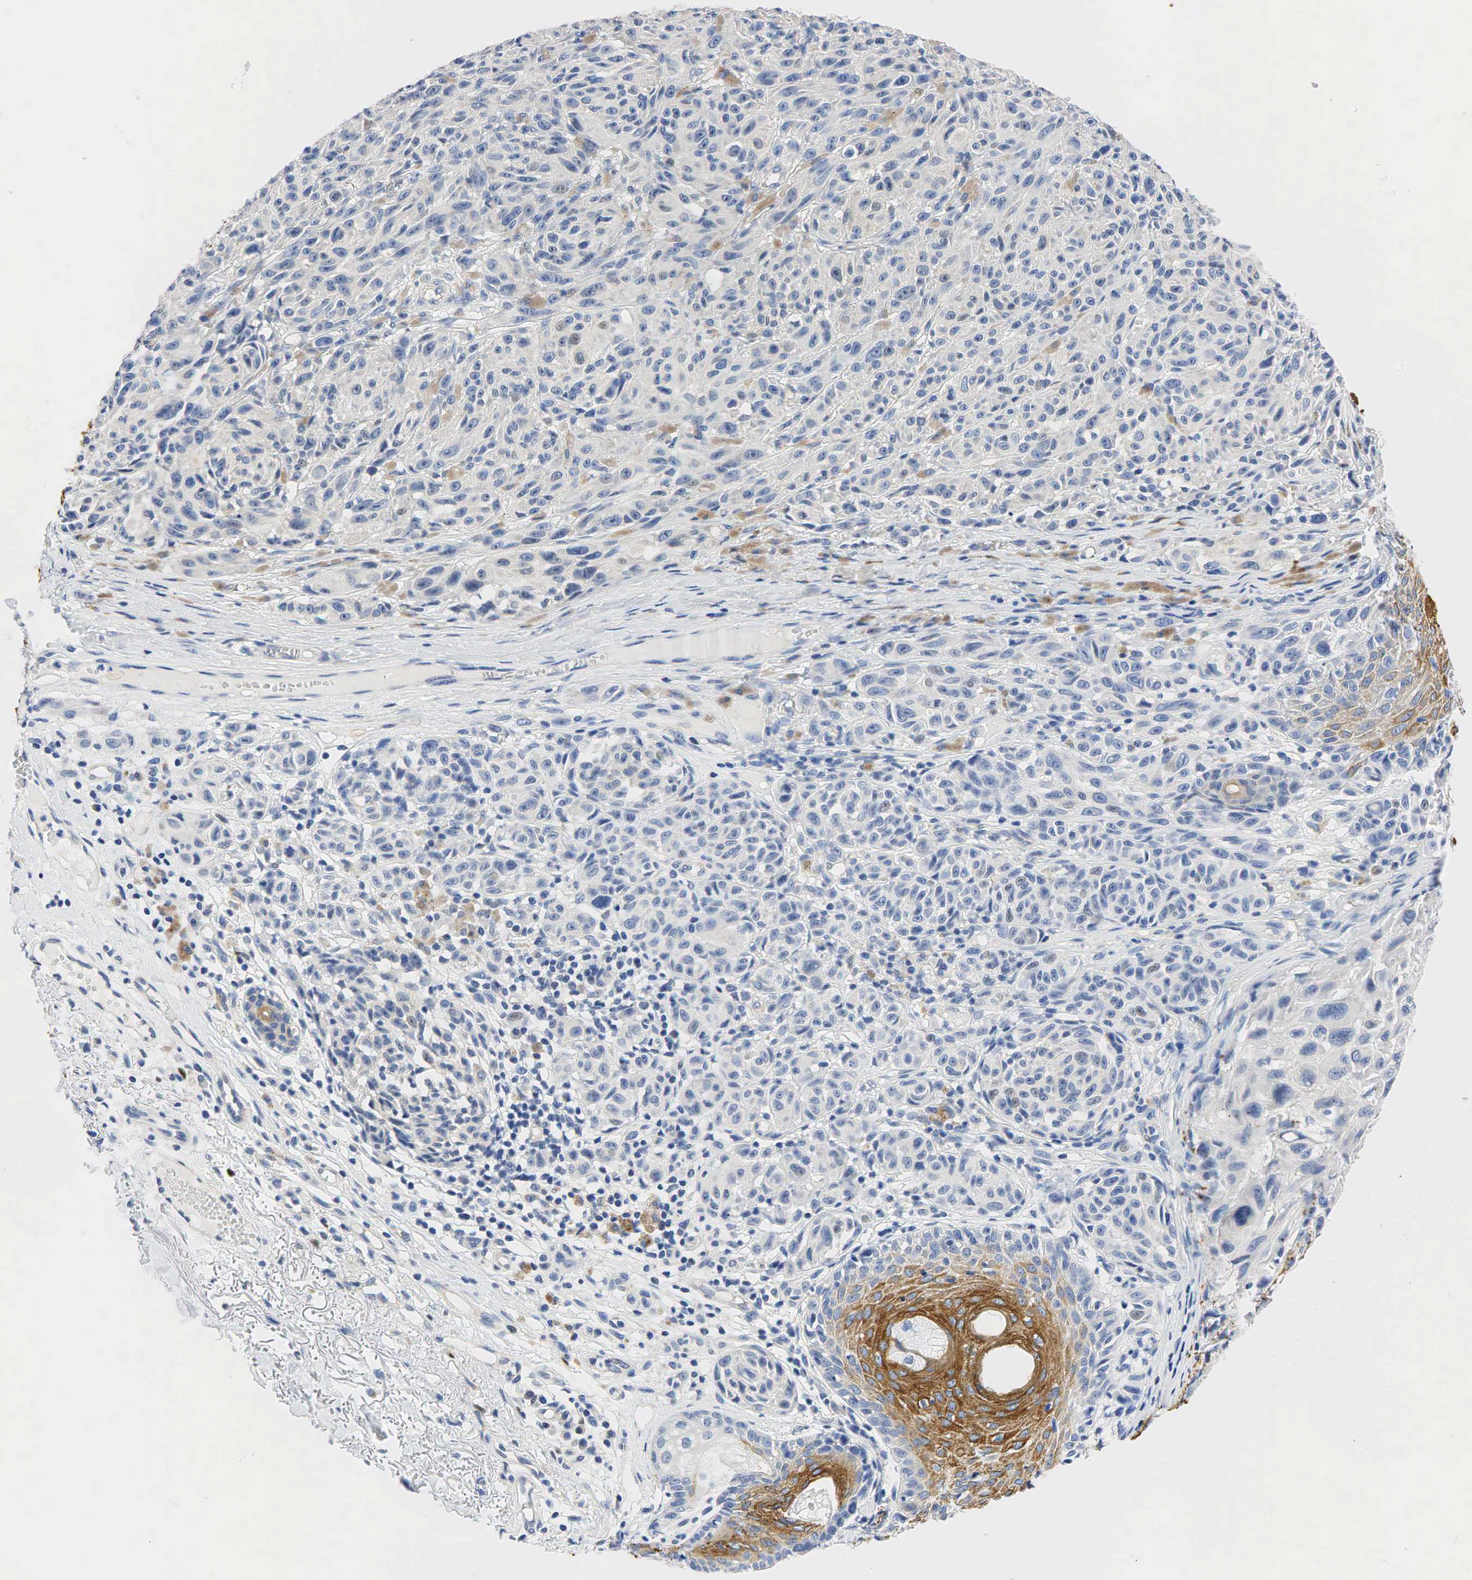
{"staining": {"intensity": "negative", "quantity": "none", "location": "none"}, "tissue": "melanoma", "cell_type": "Tumor cells", "image_type": "cancer", "snomed": [{"axis": "morphology", "description": "Malignant melanoma, NOS"}, {"axis": "topography", "description": "Skin"}], "caption": "Immunohistochemistry micrograph of malignant melanoma stained for a protein (brown), which displays no positivity in tumor cells.", "gene": "PGR", "patient": {"sex": "male", "age": 70}}